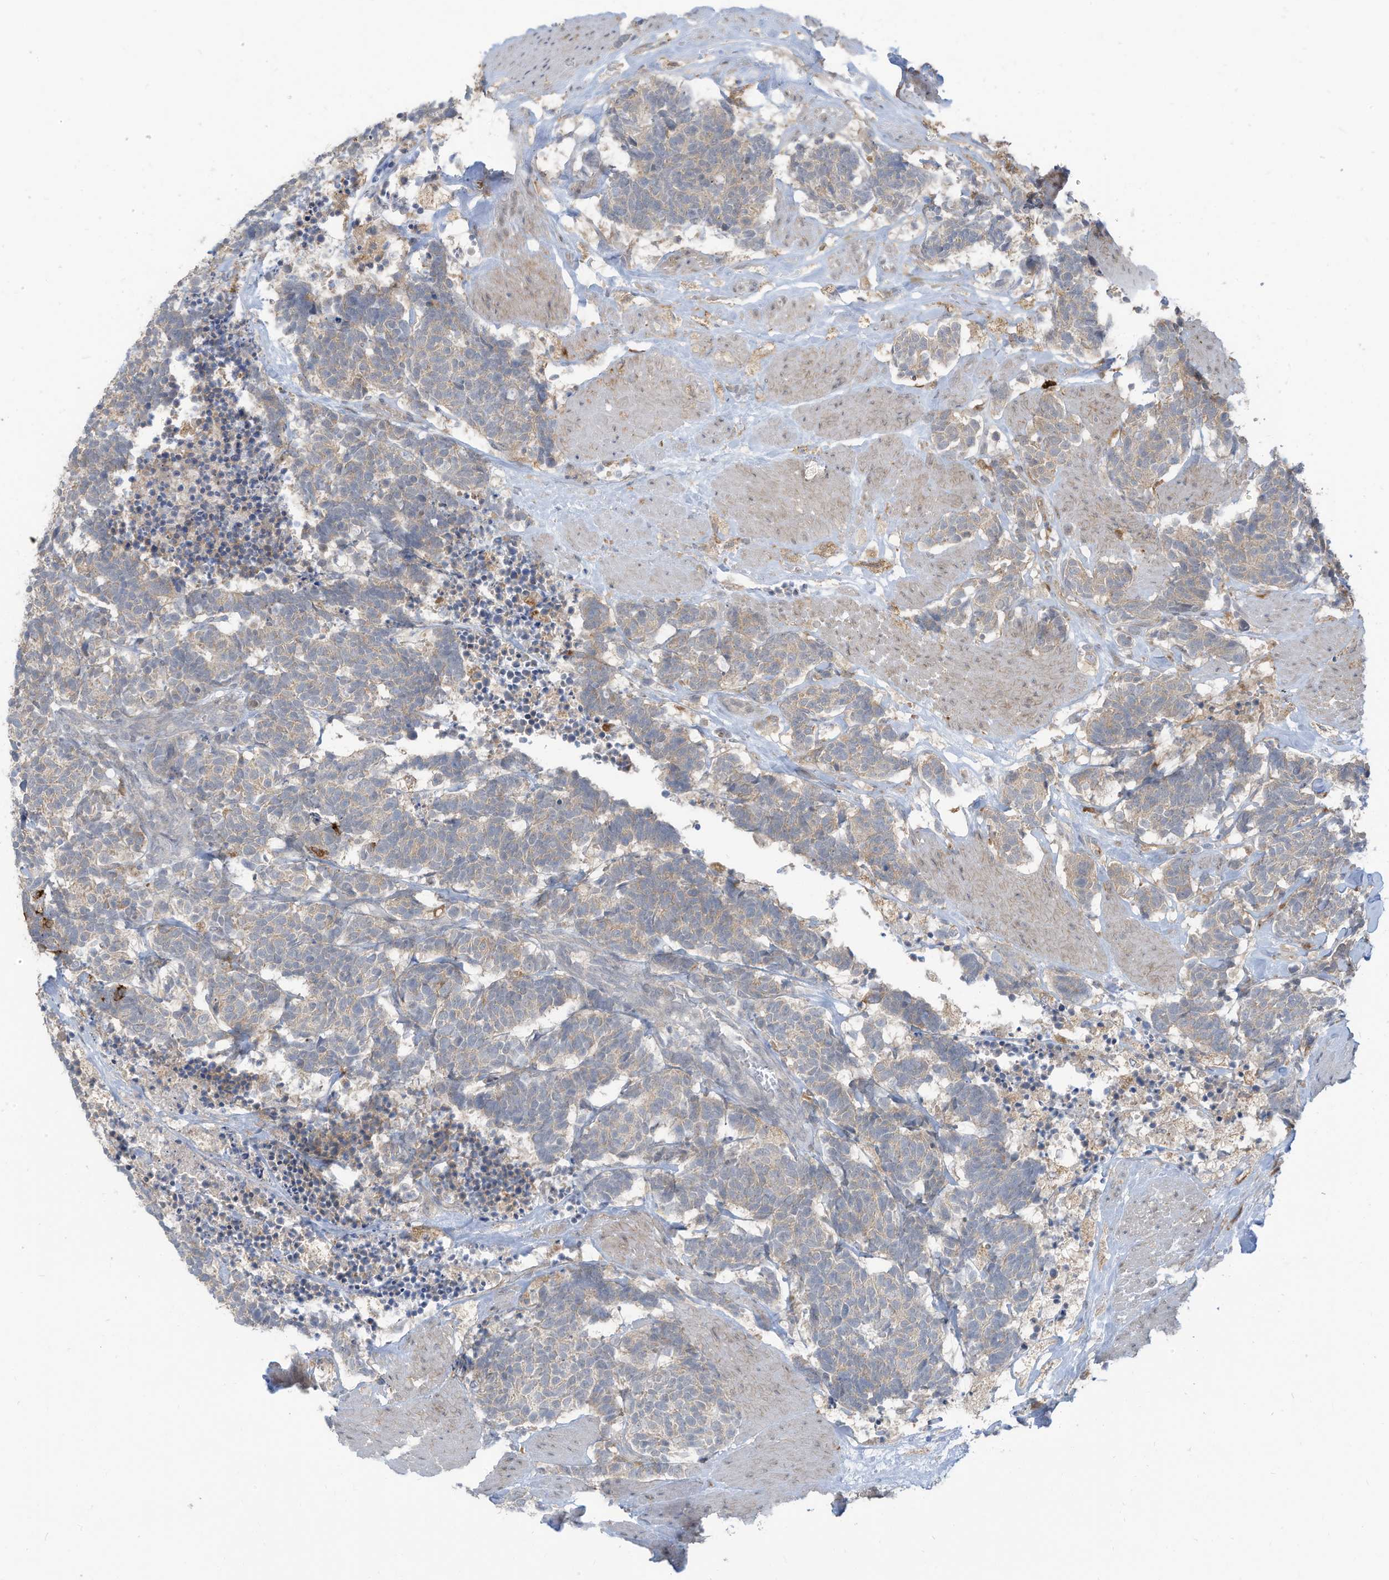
{"staining": {"intensity": "weak", "quantity": "25%-75%", "location": "cytoplasmic/membranous"}, "tissue": "carcinoid", "cell_type": "Tumor cells", "image_type": "cancer", "snomed": [{"axis": "morphology", "description": "Carcinoma, NOS"}, {"axis": "morphology", "description": "Carcinoid, malignant, NOS"}, {"axis": "topography", "description": "Urinary bladder"}], "caption": "Tumor cells display low levels of weak cytoplasmic/membranous staining in about 25%-75% of cells in human carcinoid. (brown staining indicates protein expression, while blue staining denotes nuclei).", "gene": "DZIP3", "patient": {"sex": "male", "age": 57}}